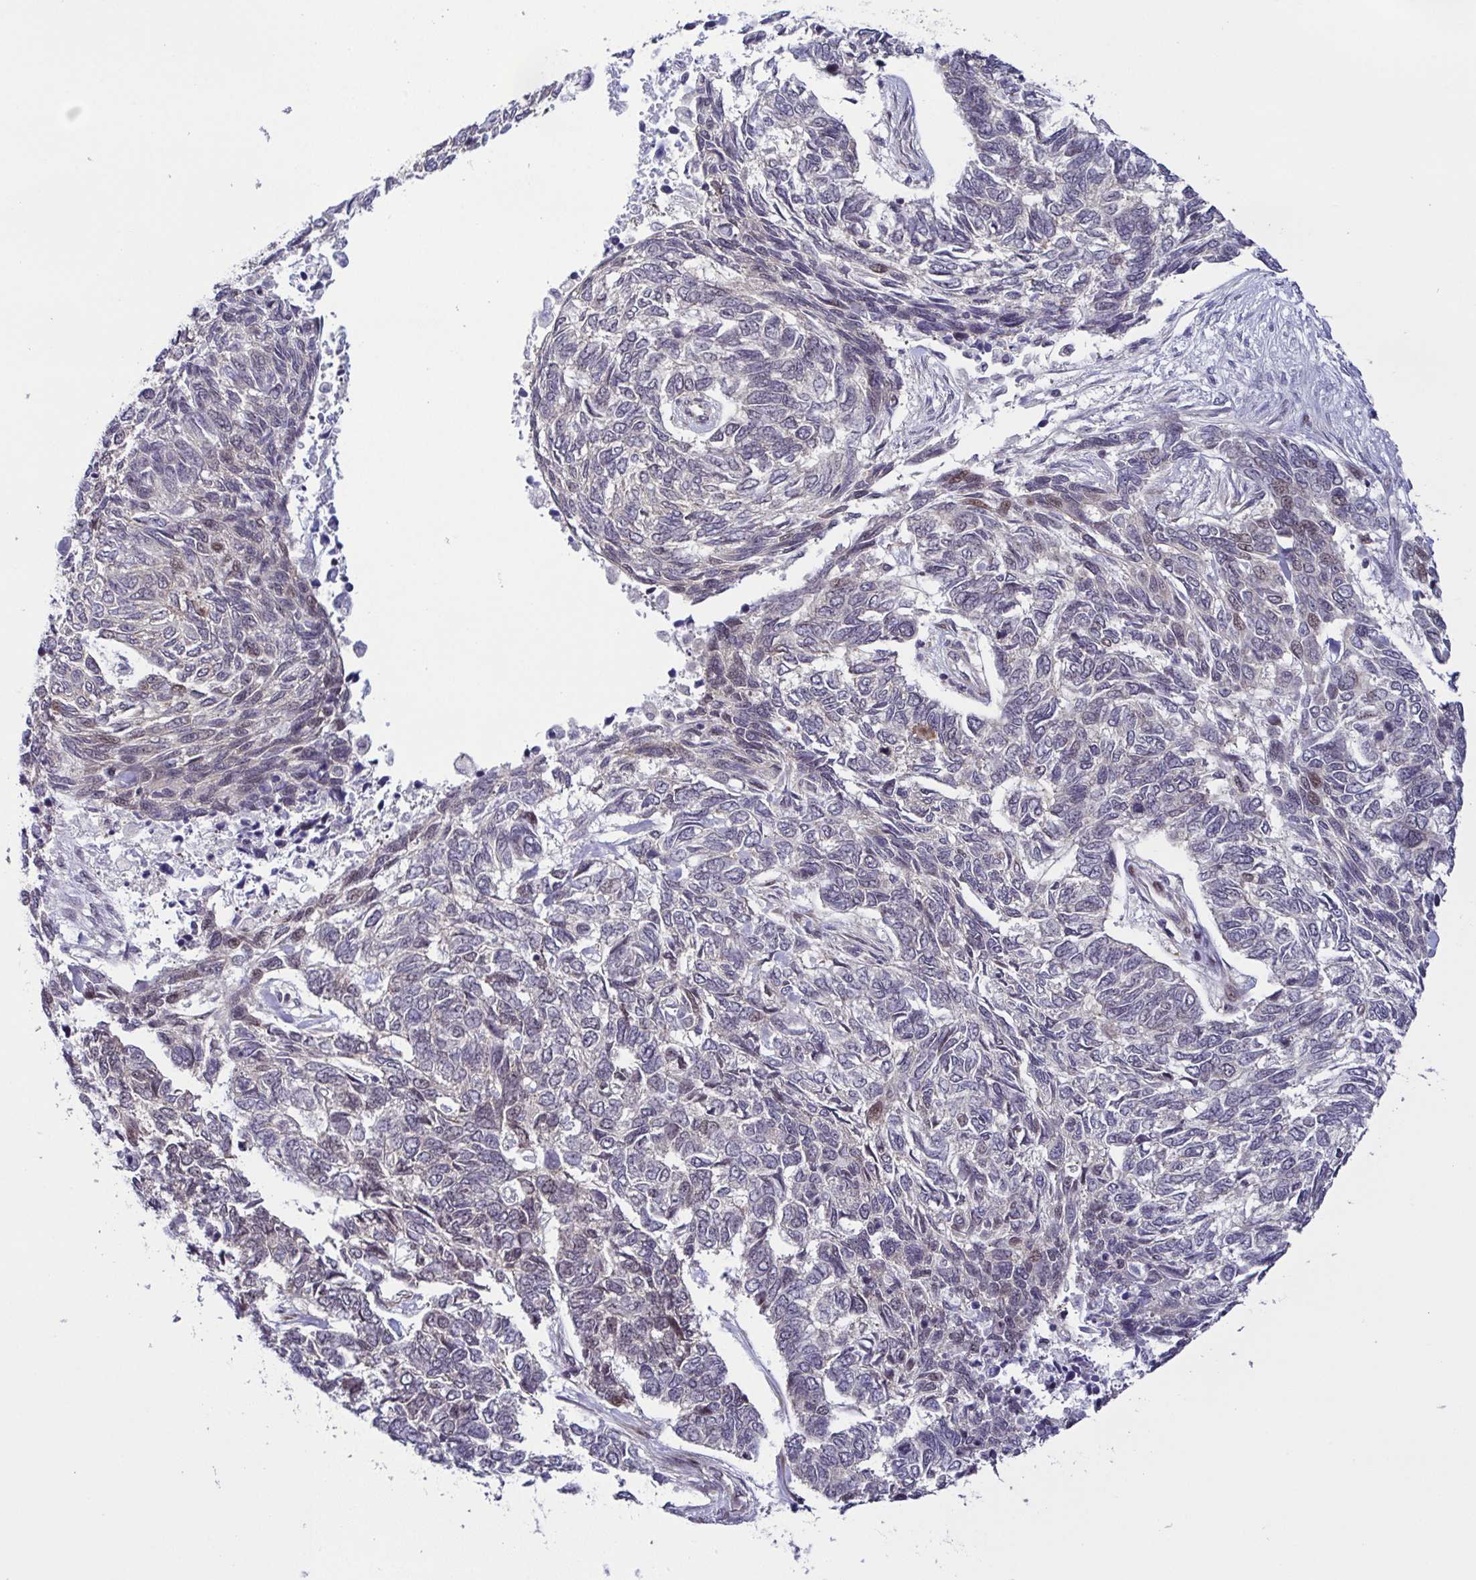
{"staining": {"intensity": "negative", "quantity": "none", "location": "none"}, "tissue": "skin cancer", "cell_type": "Tumor cells", "image_type": "cancer", "snomed": [{"axis": "morphology", "description": "Basal cell carcinoma"}, {"axis": "topography", "description": "Skin"}], "caption": "An image of human skin cancer is negative for staining in tumor cells.", "gene": "DNAJB1", "patient": {"sex": "female", "age": 65}}